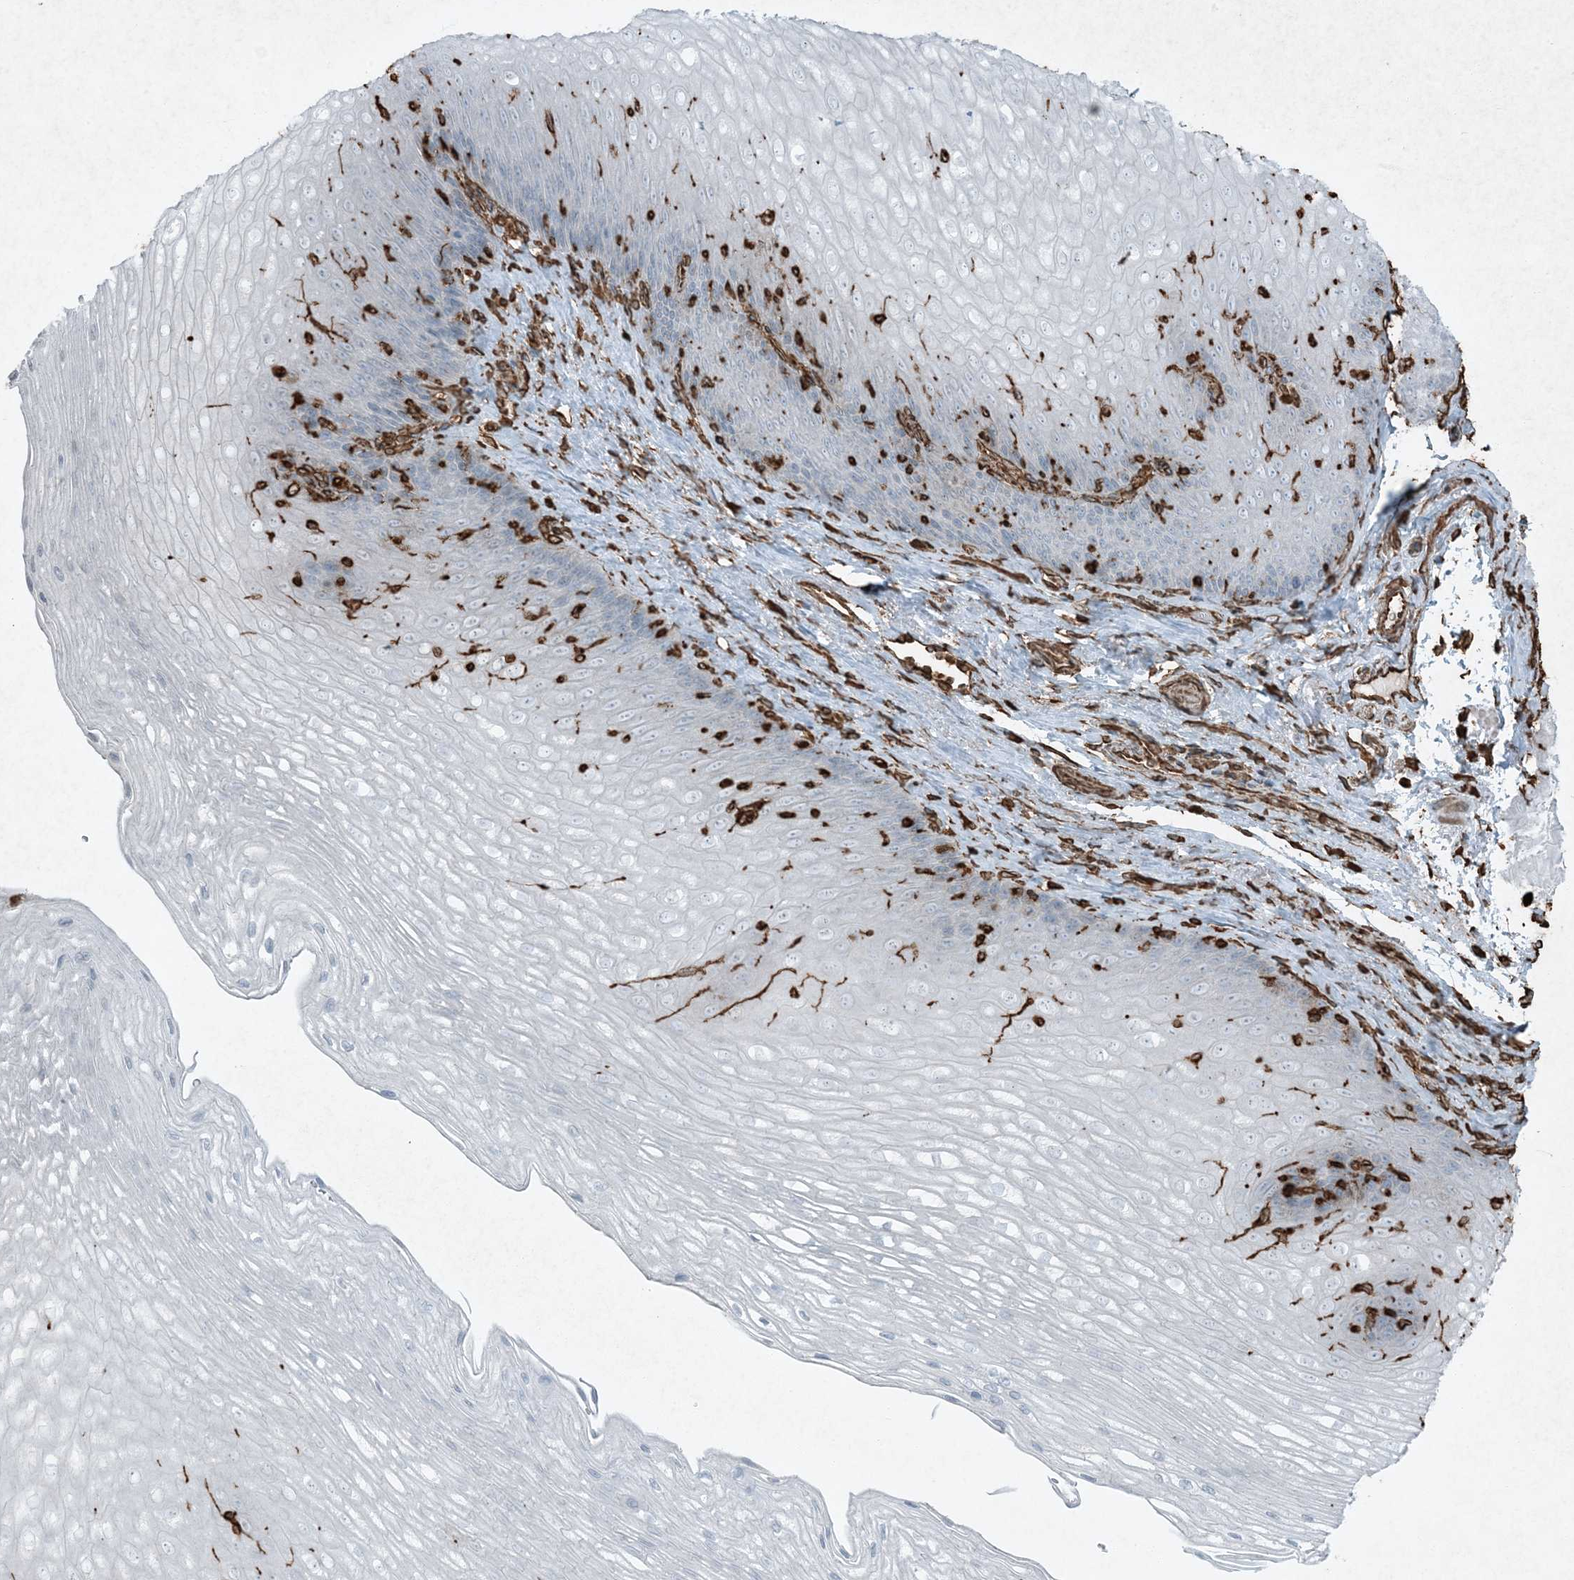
{"staining": {"intensity": "negative", "quantity": "none", "location": "none"}, "tissue": "esophagus", "cell_type": "Squamous epithelial cells", "image_type": "normal", "snomed": [{"axis": "morphology", "description": "Normal tissue, NOS"}, {"axis": "topography", "description": "Esophagus"}], "caption": "Unremarkable esophagus was stained to show a protein in brown. There is no significant staining in squamous epithelial cells. (DAB immunohistochemistry visualized using brightfield microscopy, high magnification).", "gene": "RYK", "patient": {"sex": "female", "age": 66}}